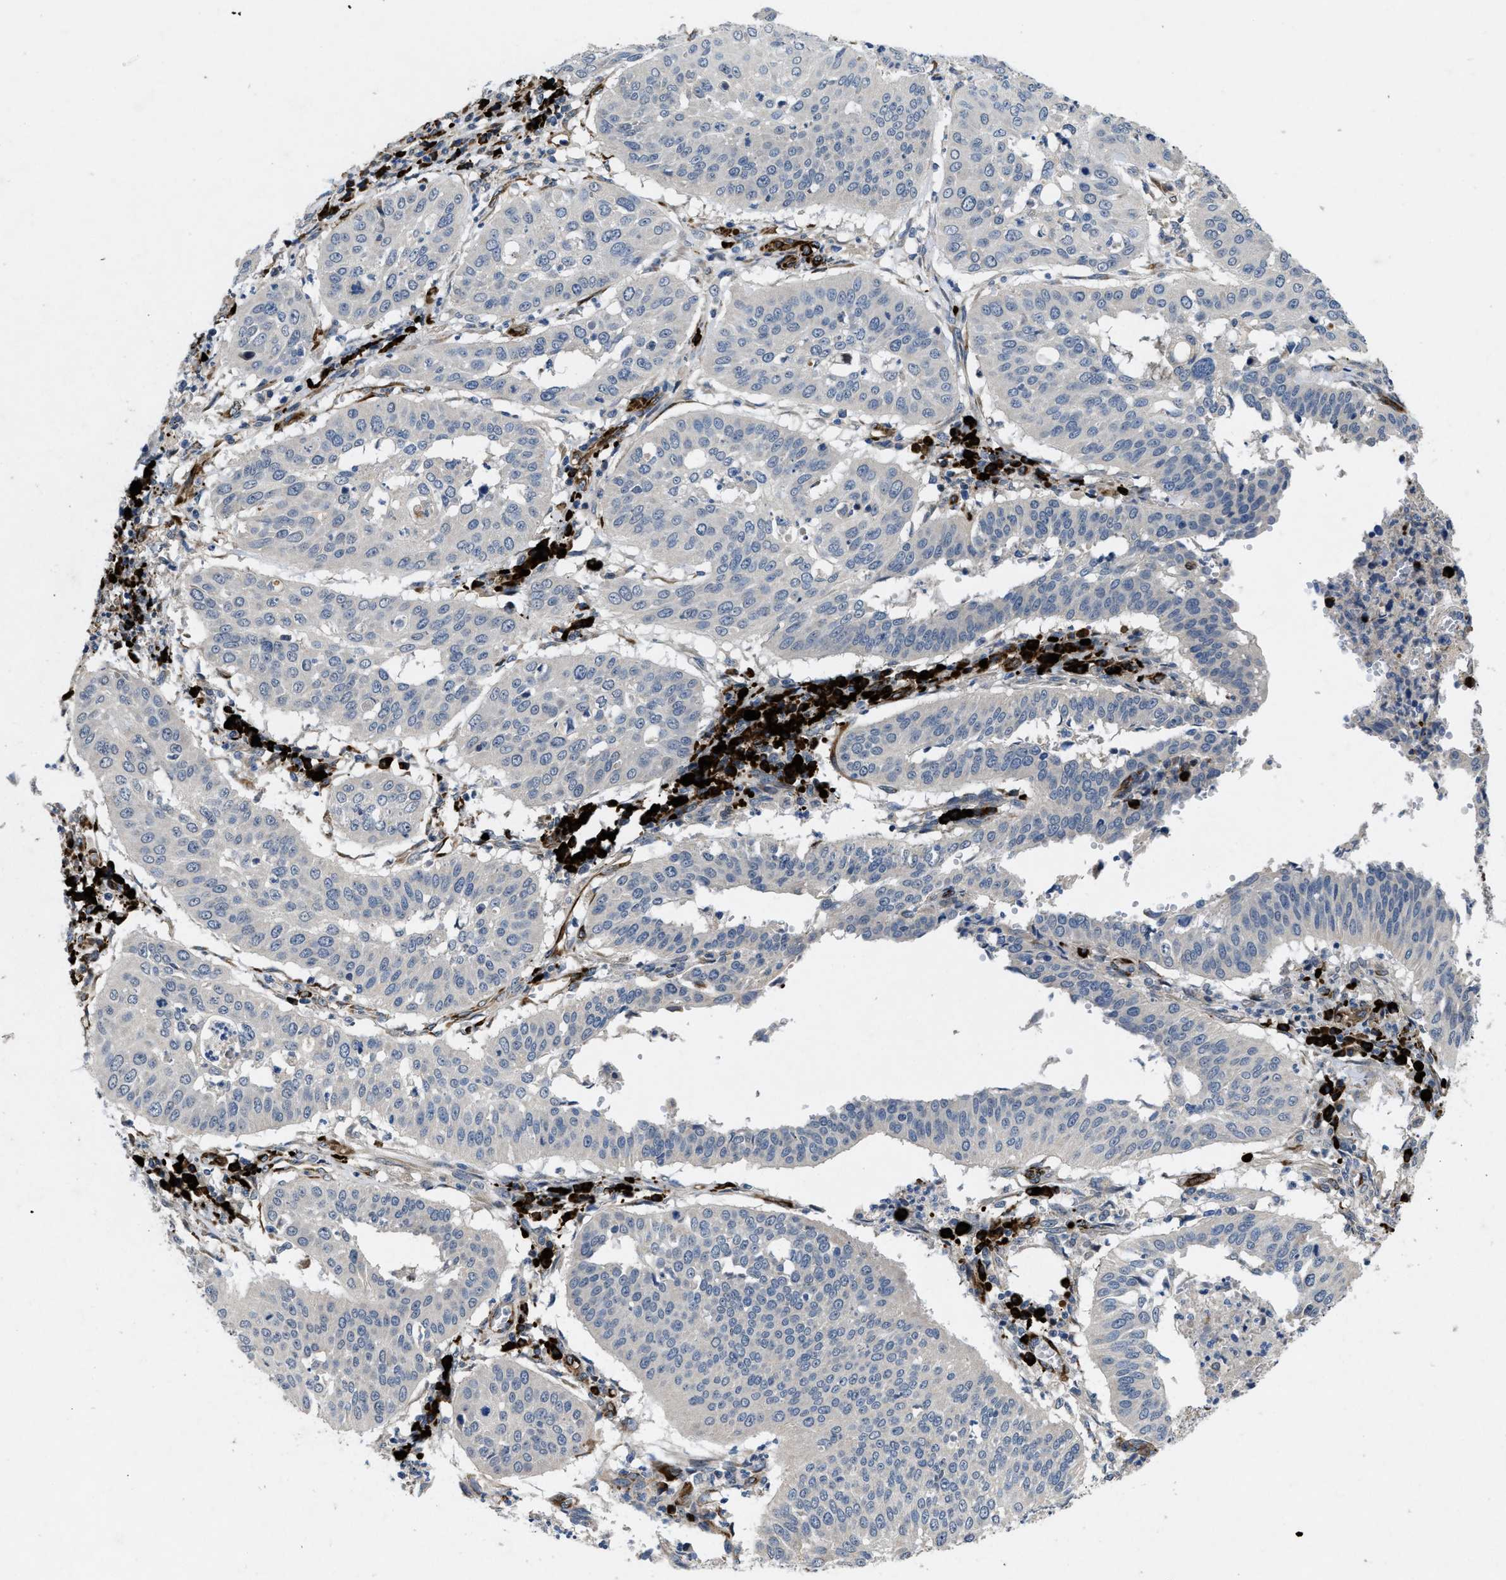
{"staining": {"intensity": "negative", "quantity": "none", "location": "none"}, "tissue": "cervical cancer", "cell_type": "Tumor cells", "image_type": "cancer", "snomed": [{"axis": "morphology", "description": "Normal tissue, NOS"}, {"axis": "morphology", "description": "Squamous cell carcinoma, NOS"}, {"axis": "topography", "description": "Cervix"}], "caption": "A high-resolution image shows immunohistochemistry (IHC) staining of cervical cancer, which exhibits no significant positivity in tumor cells.", "gene": "HSPA12B", "patient": {"sex": "female", "age": 39}}